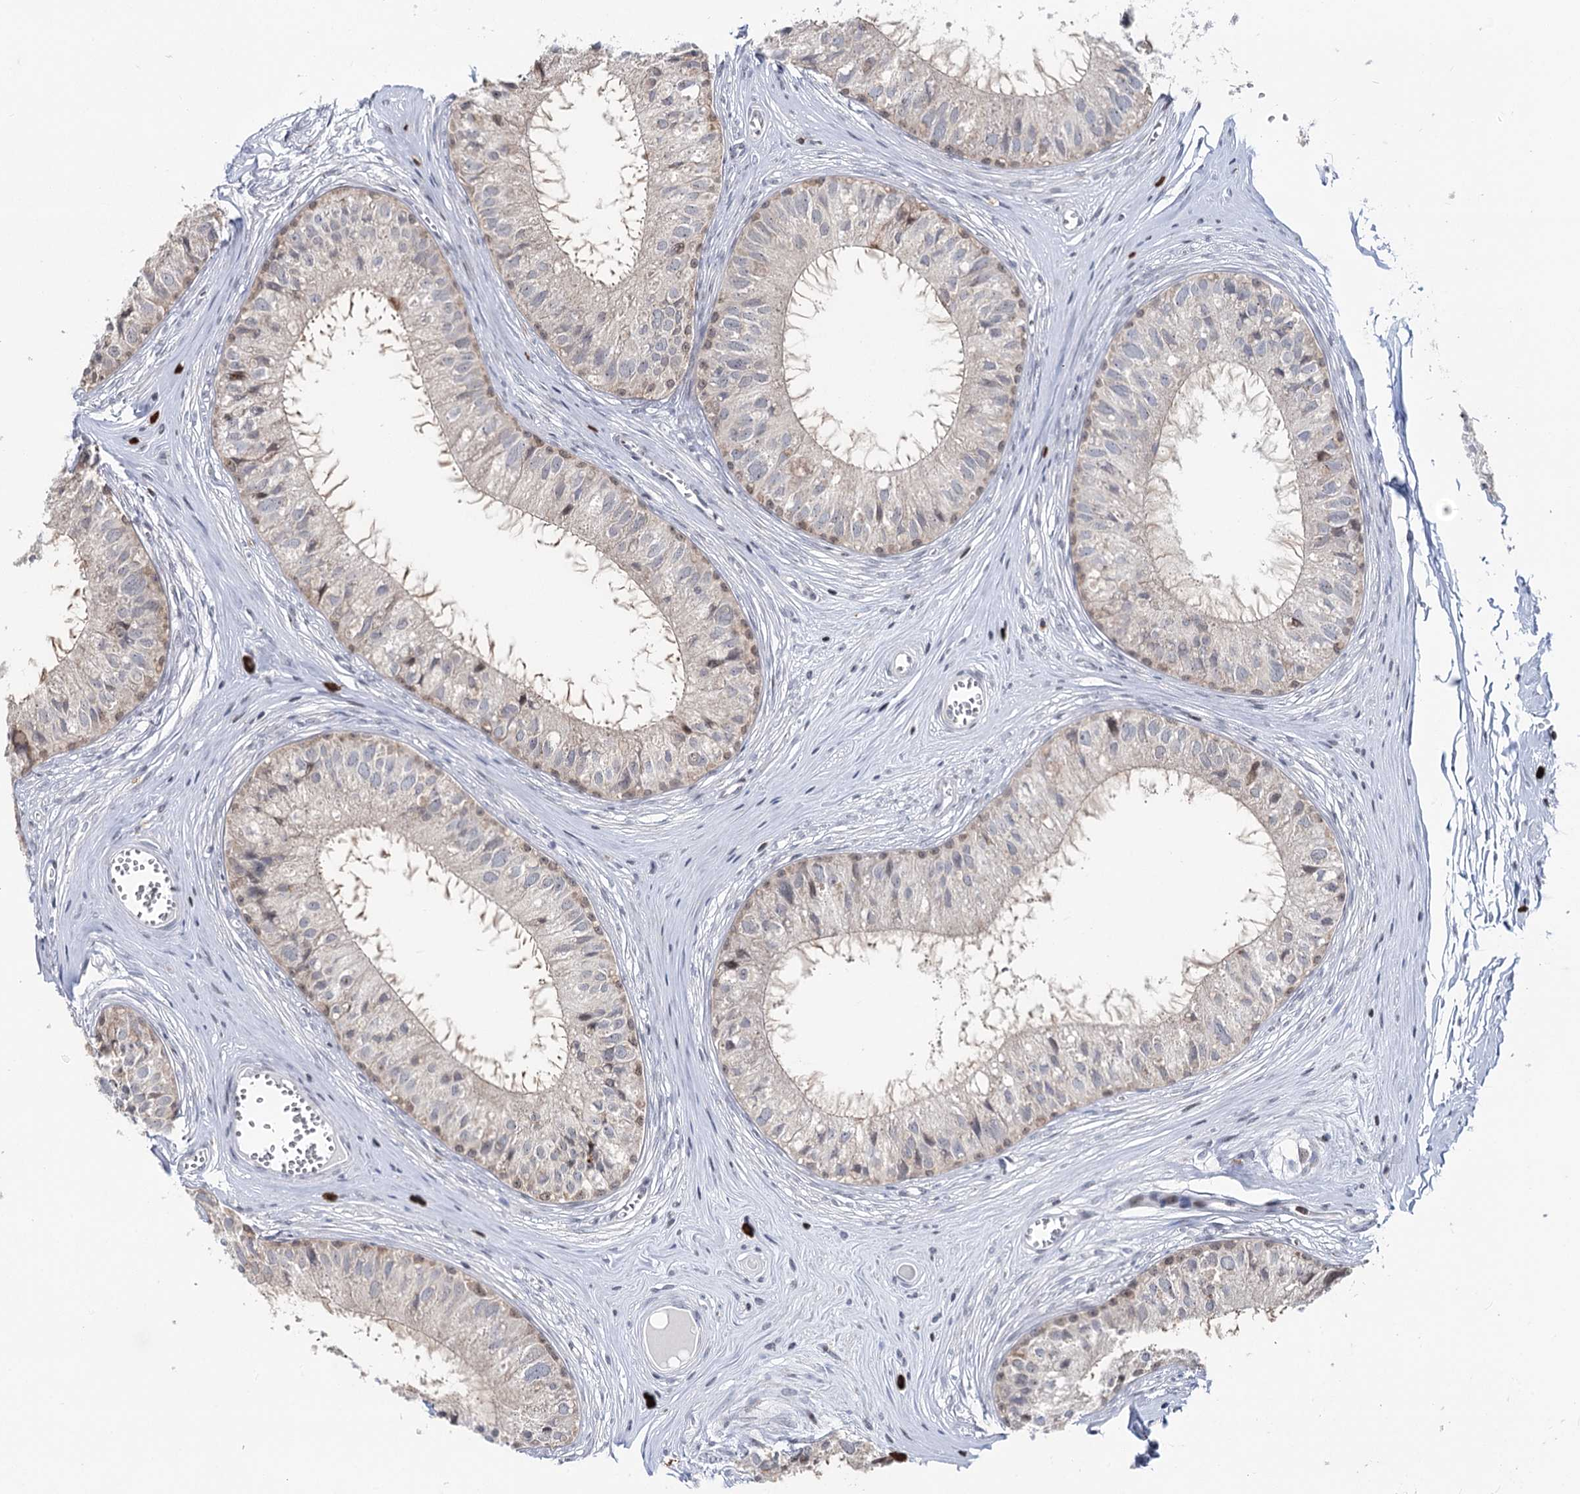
{"staining": {"intensity": "moderate", "quantity": "<25%", "location": "cytoplasmic/membranous"}, "tissue": "epididymis", "cell_type": "Glandular cells", "image_type": "normal", "snomed": [{"axis": "morphology", "description": "Normal tissue, NOS"}, {"axis": "topography", "description": "Epididymis"}], "caption": "Protein expression analysis of benign epididymis displays moderate cytoplasmic/membranous staining in approximately <25% of glandular cells.", "gene": "PTGR1", "patient": {"sex": "male", "age": 36}}